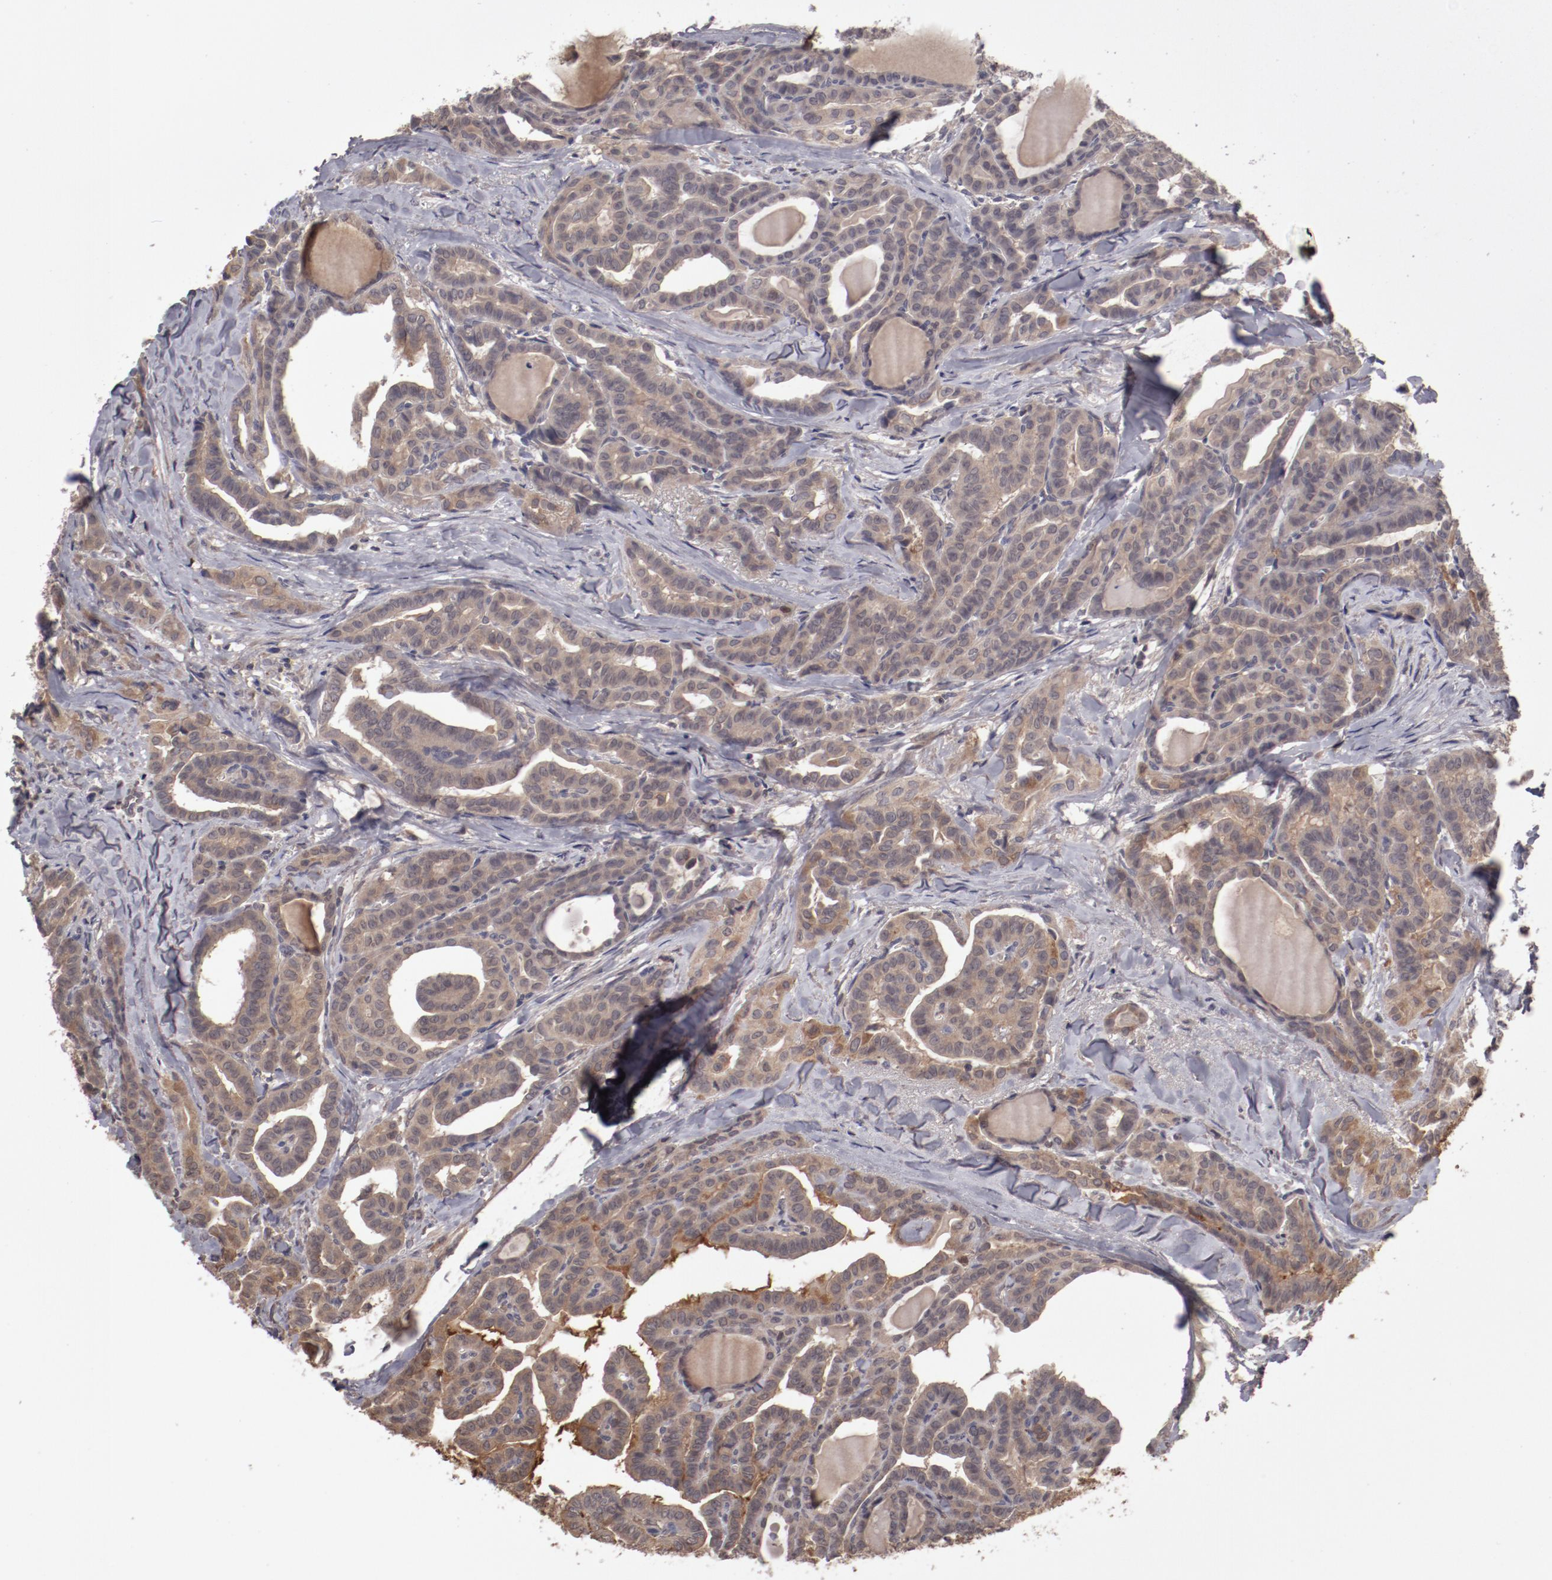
{"staining": {"intensity": "moderate", "quantity": "25%-75%", "location": "cytoplasmic/membranous"}, "tissue": "thyroid cancer", "cell_type": "Tumor cells", "image_type": "cancer", "snomed": [{"axis": "morphology", "description": "Carcinoma, NOS"}, {"axis": "topography", "description": "Thyroid gland"}], "caption": "The image exhibits a brown stain indicating the presence of a protein in the cytoplasmic/membranous of tumor cells in thyroid carcinoma.", "gene": "CP", "patient": {"sex": "female", "age": 91}}